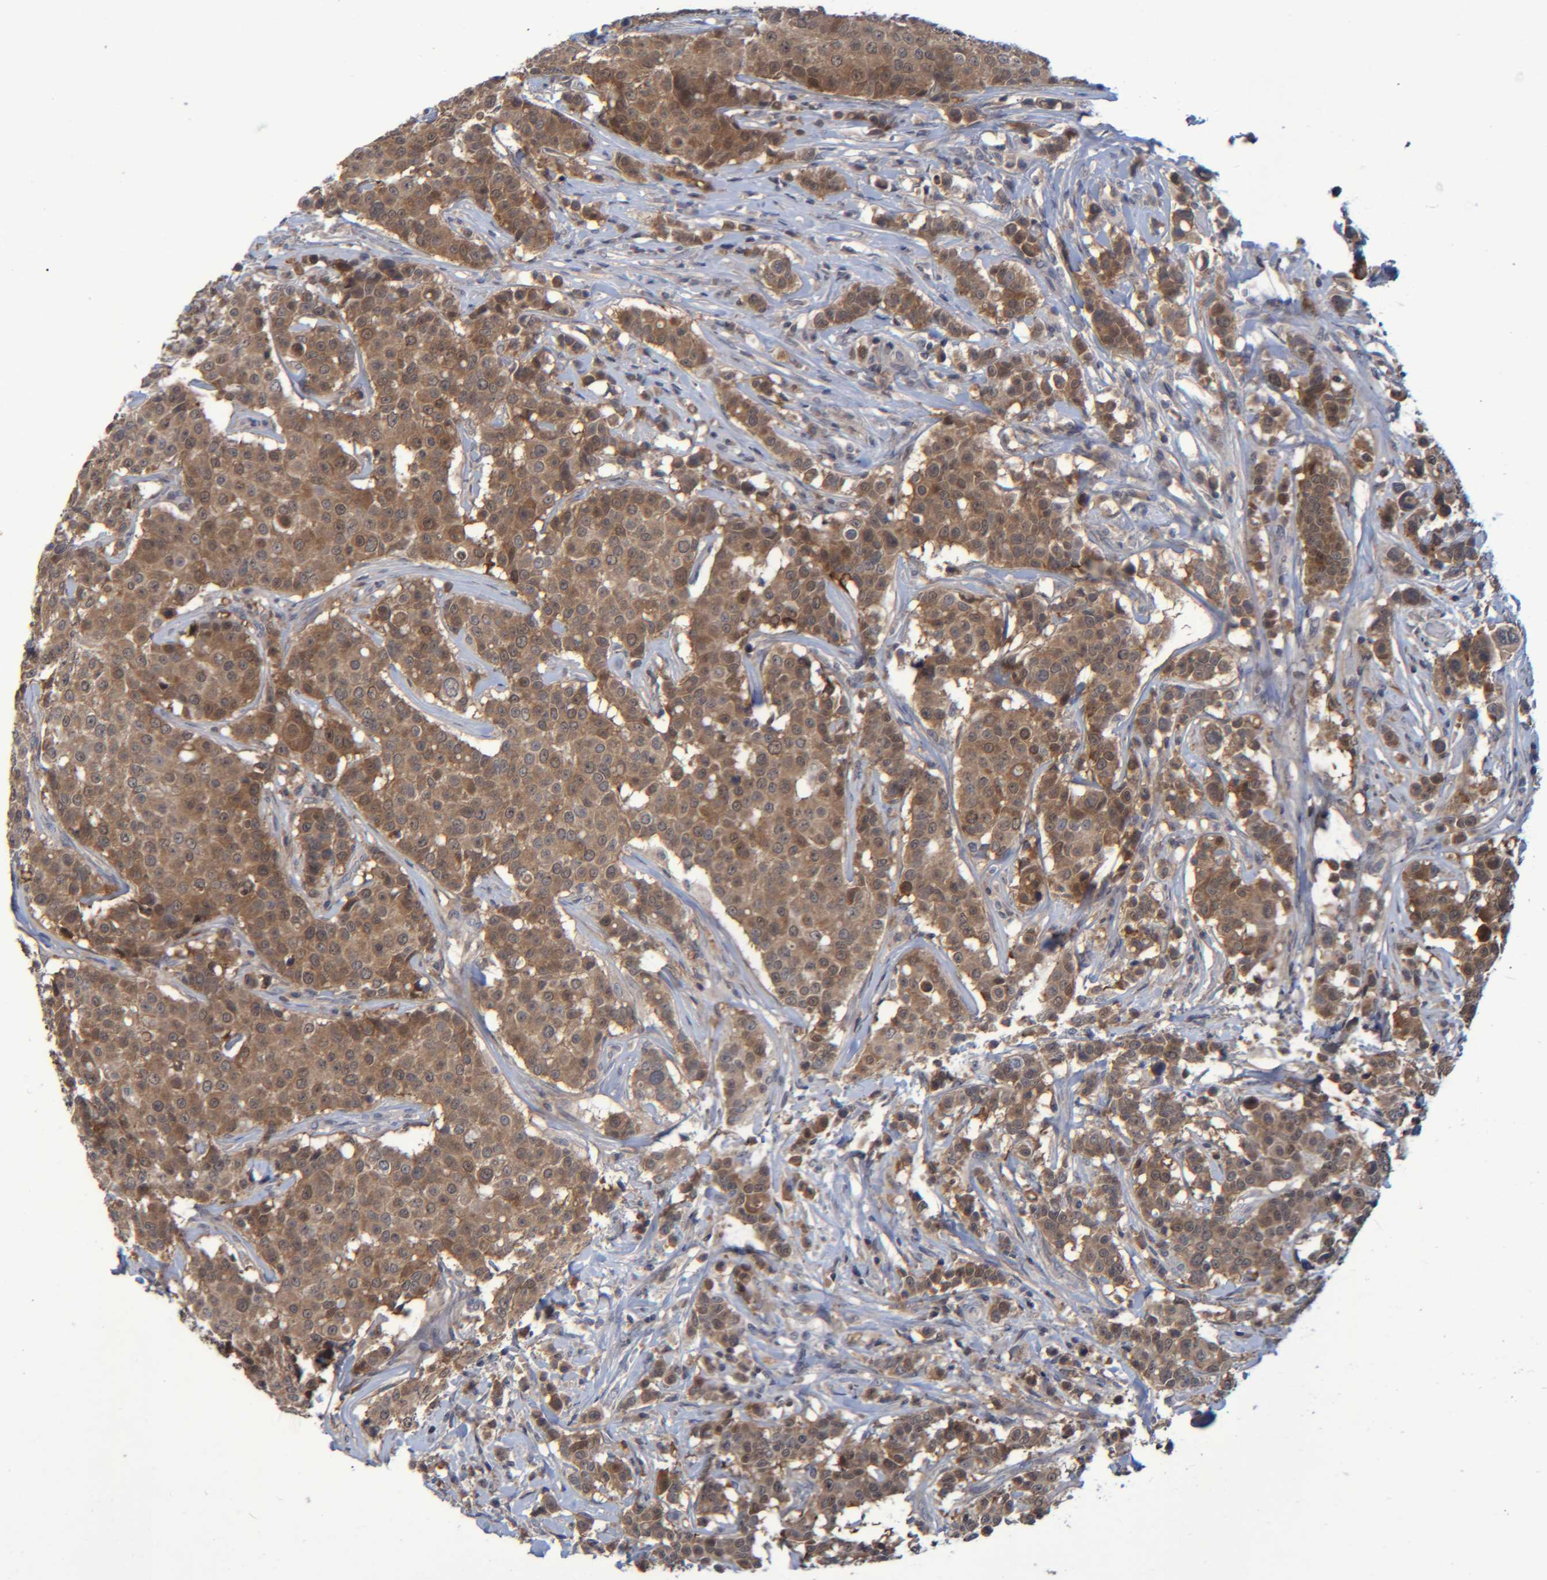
{"staining": {"intensity": "moderate", "quantity": ">75%", "location": "cytoplasmic/membranous"}, "tissue": "breast cancer", "cell_type": "Tumor cells", "image_type": "cancer", "snomed": [{"axis": "morphology", "description": "Duct carcinoma"}, {"axis": "topography", "description": "Breast"}], "caption": "Breast cancer (infiltrating ductal carcinoma) stained for a protein (brown) exhibits moderate cytoplasmic/membranous positive positivity in approximately >75% of tumor cells.", "gene": "PCYT2", "patient": {"sex": "female", "age": 27}}